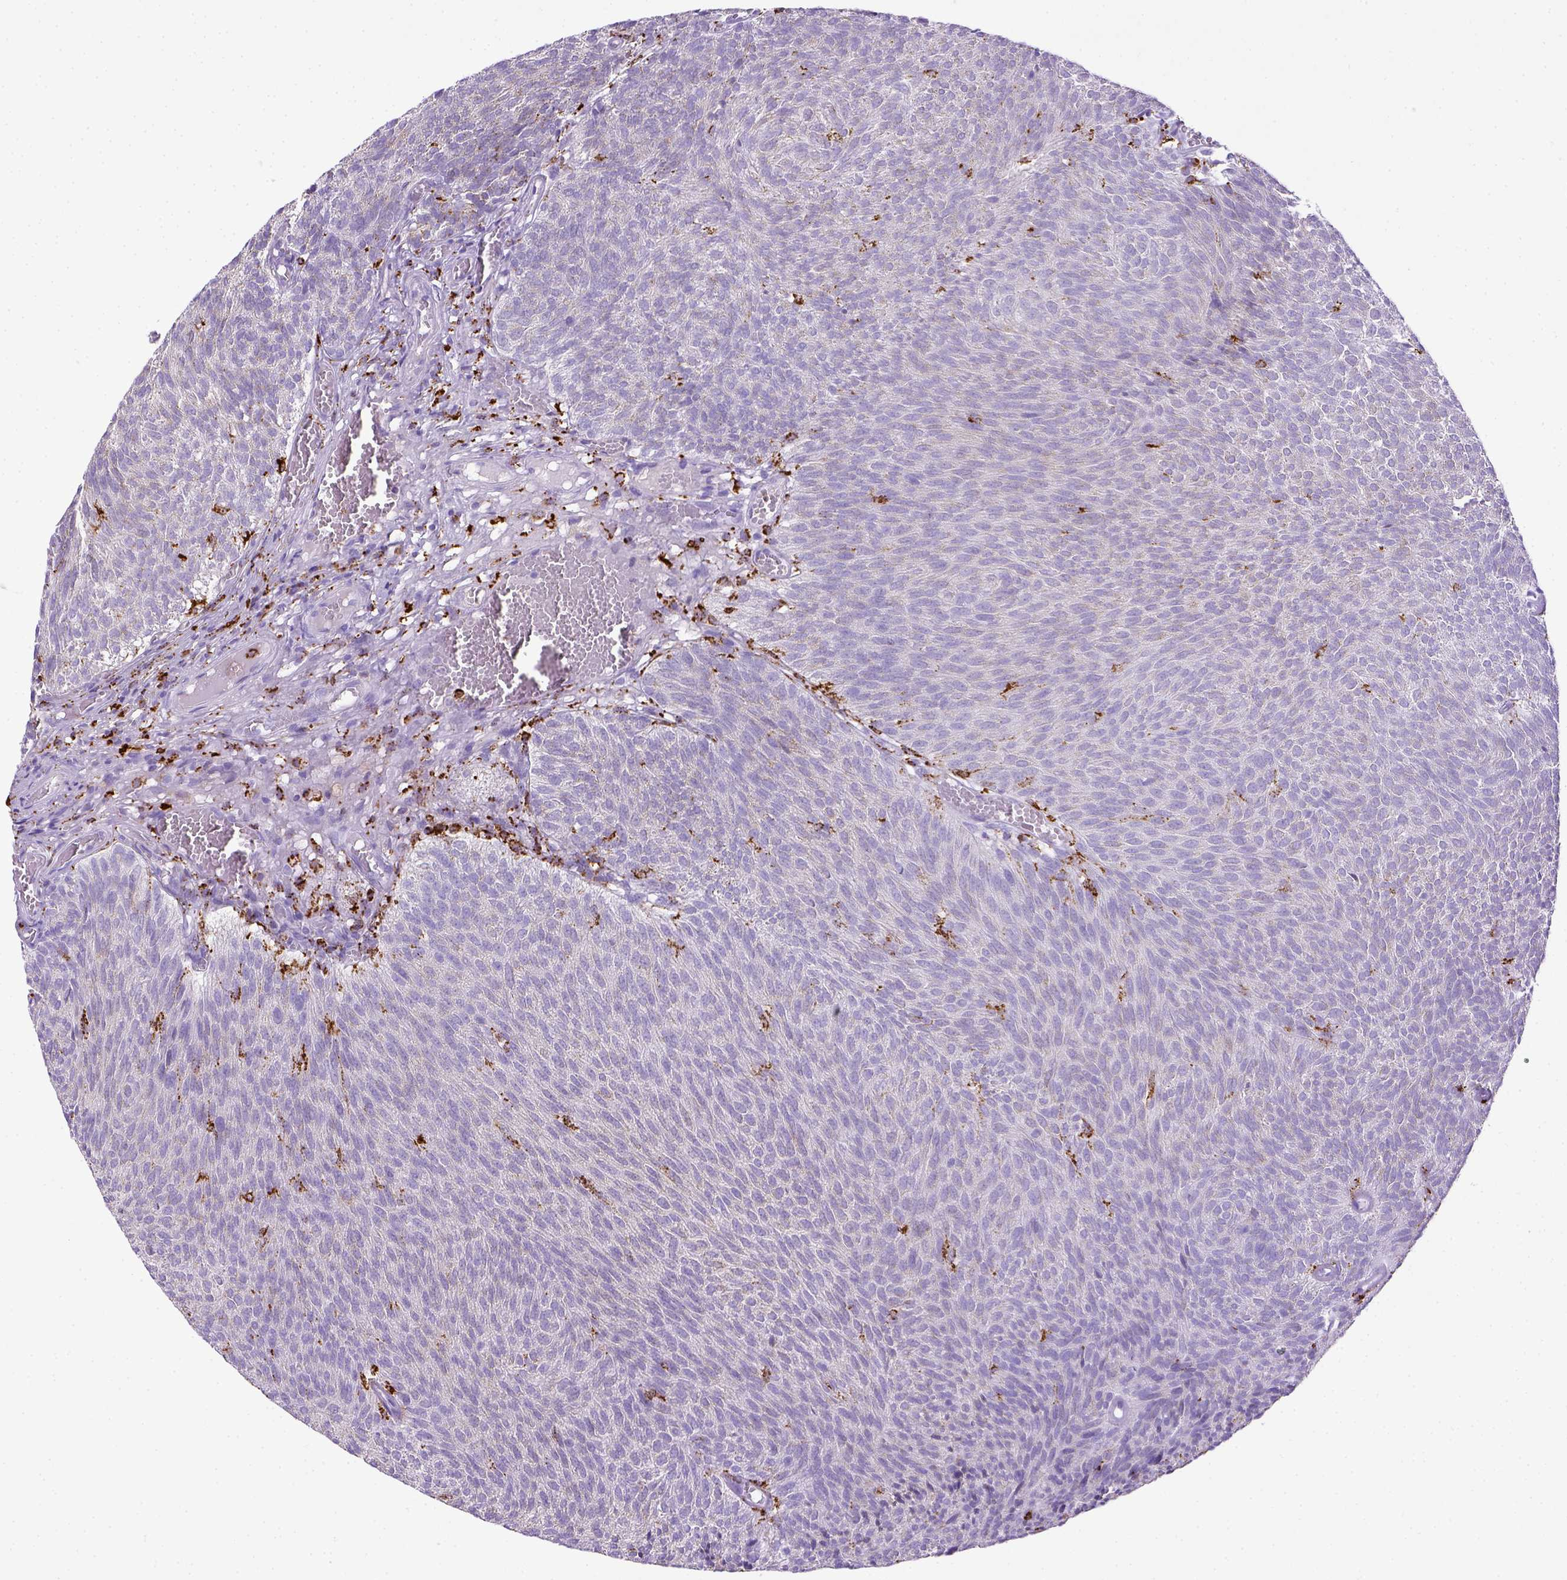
{"staining": {"intensity": "negative", "quantity": "none", "location": "none"}, "tissue": "urothelial cancer", "cell_type": "Tumor cells", "image_type": "cancer", "snomed": [{"axis": "morphology", "description": "Urothelial carcinoma, Low grade"}, {"axis": "topography", "description": "Urinary bladder"}], "caption": "Image shows no significant protein staining in tumor cells of urothelial carcinoma (low-grade).", "gene": "CD68", "patient": {"sex": "male", "age": 77}}